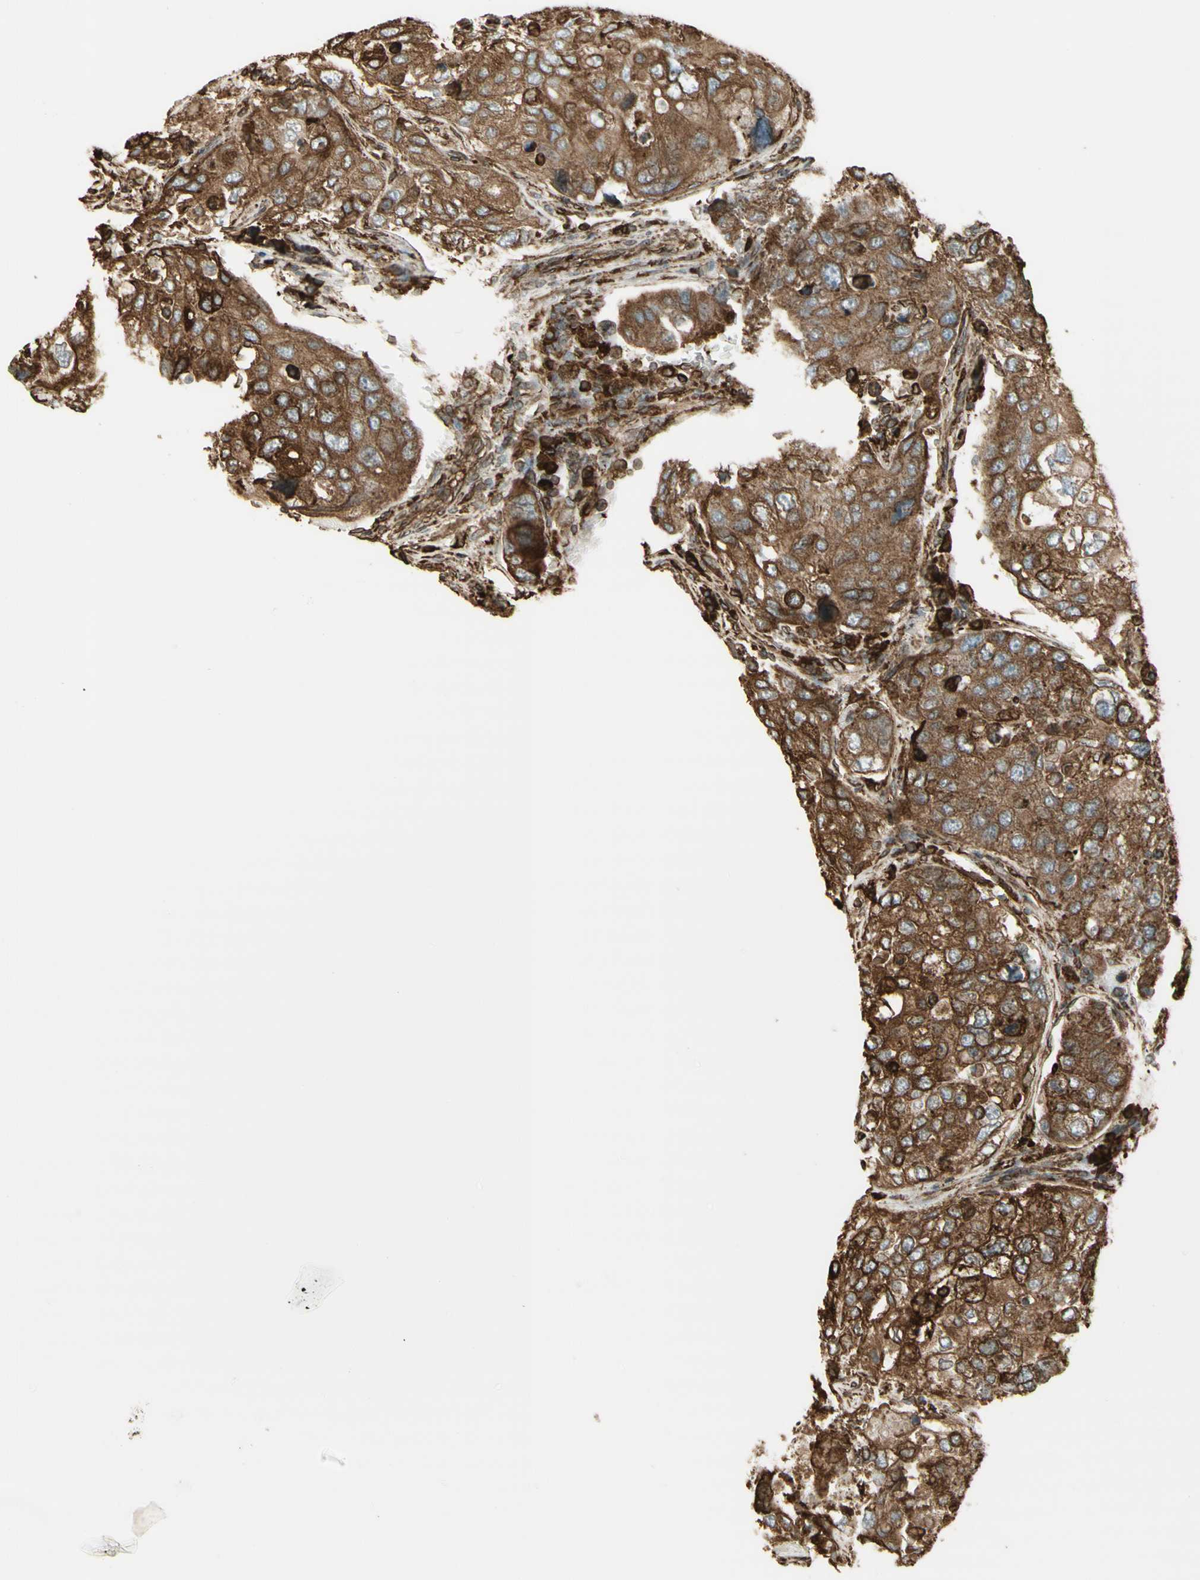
{"staining": {"intensity": "strong", "quantity": ">75%", "location": "cytoplasmic/membranous"}, "tissue": "urothelial cancer", "cell_type": "Tumor cells", "image_type": "cancer", "snomed": [{"axis": "morphology", "description": "Urothelial carcinoma, High grade"}, {"axis": "topography", "description": "Lymph node"}, {"axis": "topography", "description": "Urinary bladder"}], "caption": "Brown immunohistochemical staining in urothelial cancer demonstrates strong cytoplasmic/membranous positivity in about >75% of tumor cells.", "gene": "CANX", "patient": {"sex": "male", "age": 51}}